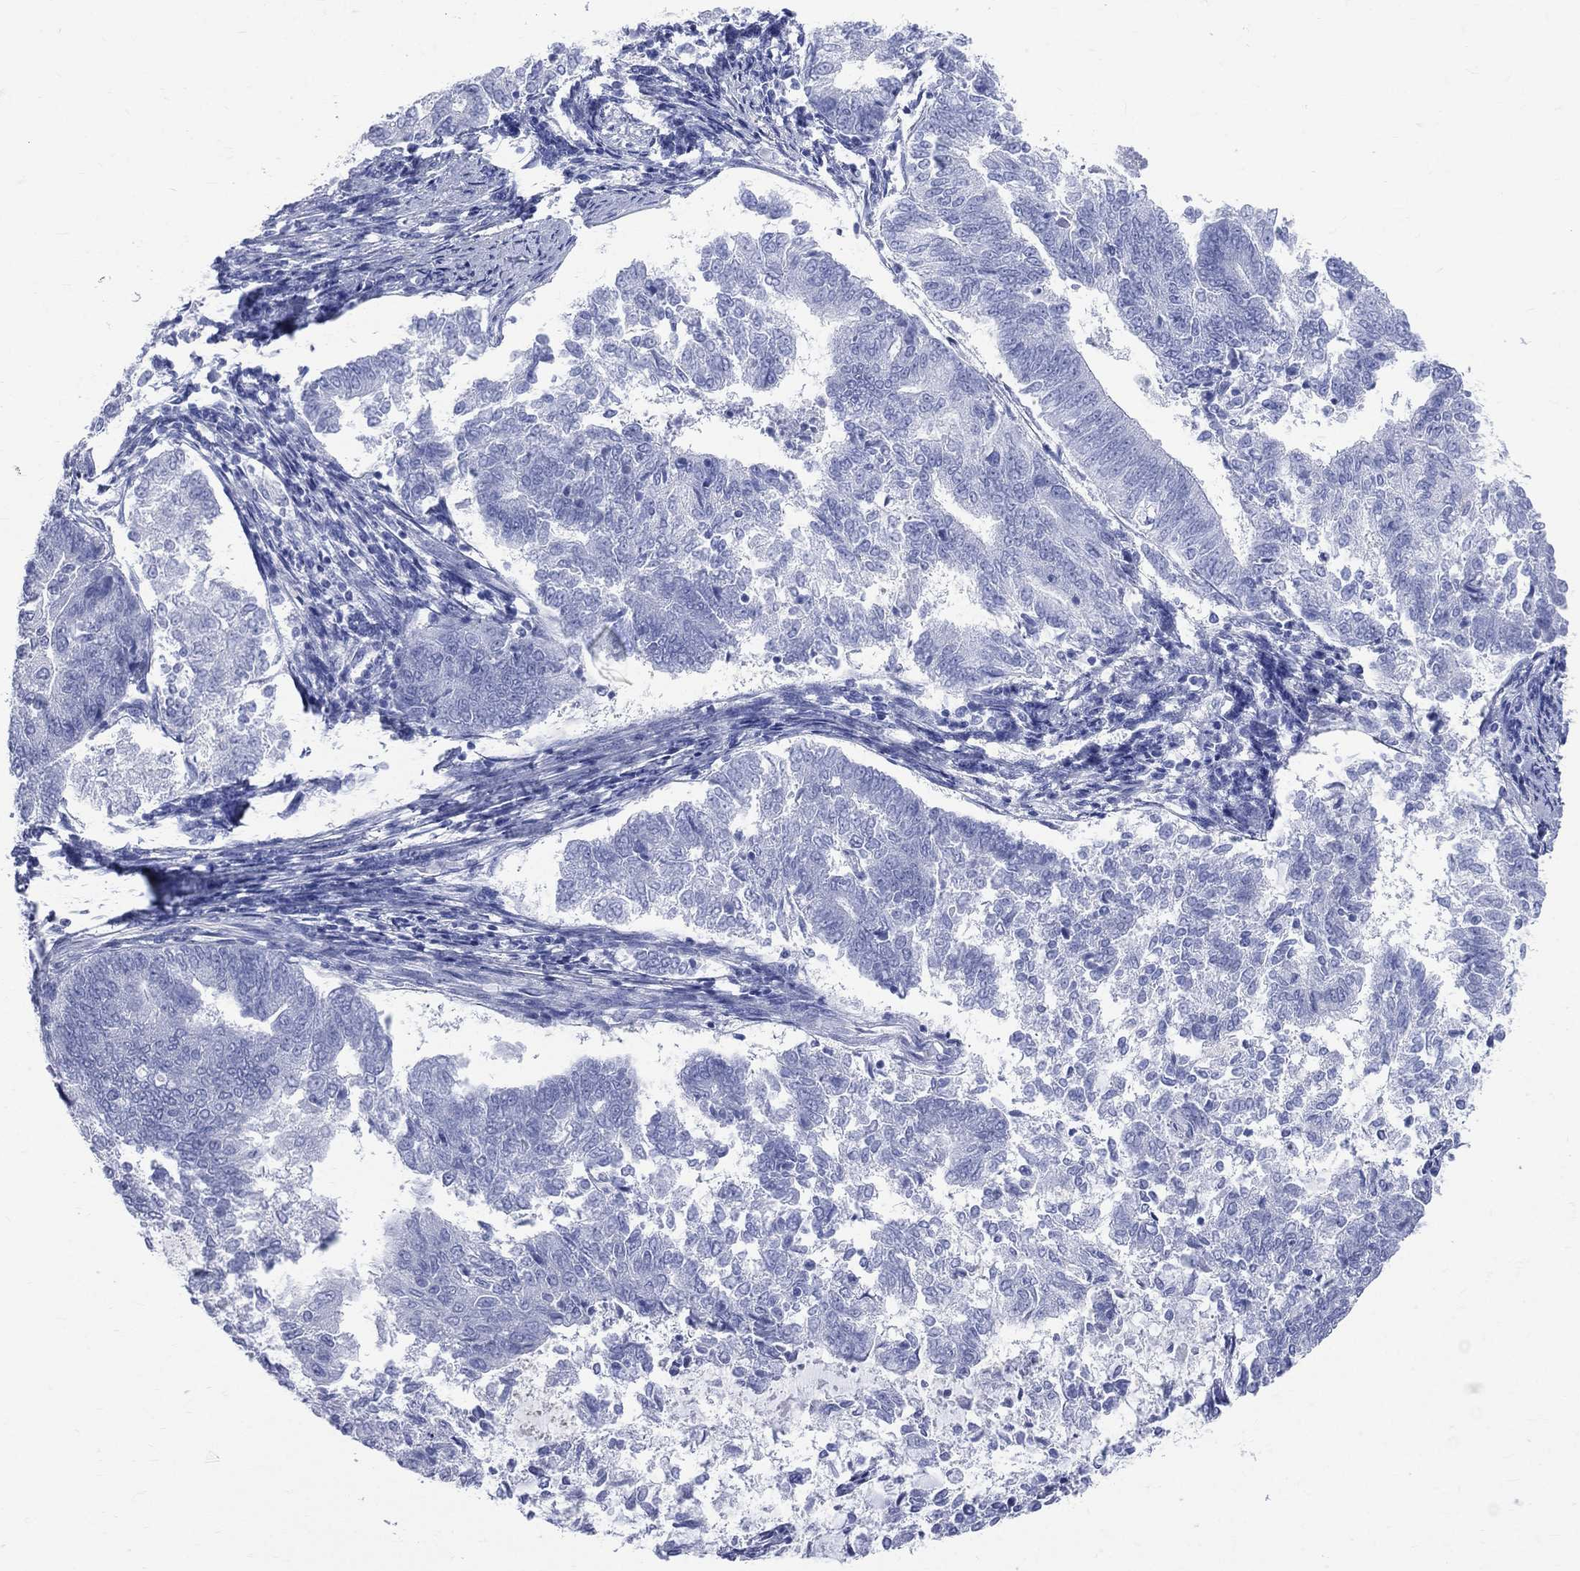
{"staining": {"intensity": "negative", "quantity": "none", "location": "none"}, "tissue": "endometrial cancer", "cell_type": "Tumor cells", "image_type": "cancer", "snomed": [{"axis": "morphology", "description": "Adenocarcinoma, NOS"}, {"axis": "topography", "description": "Endometrium"}], "caption": "Tumor cells are negative for brown protein staining in endometrial adenocarcinoma.", "gene": "SYP", "patient": {"sex": "female", "age": 65}}